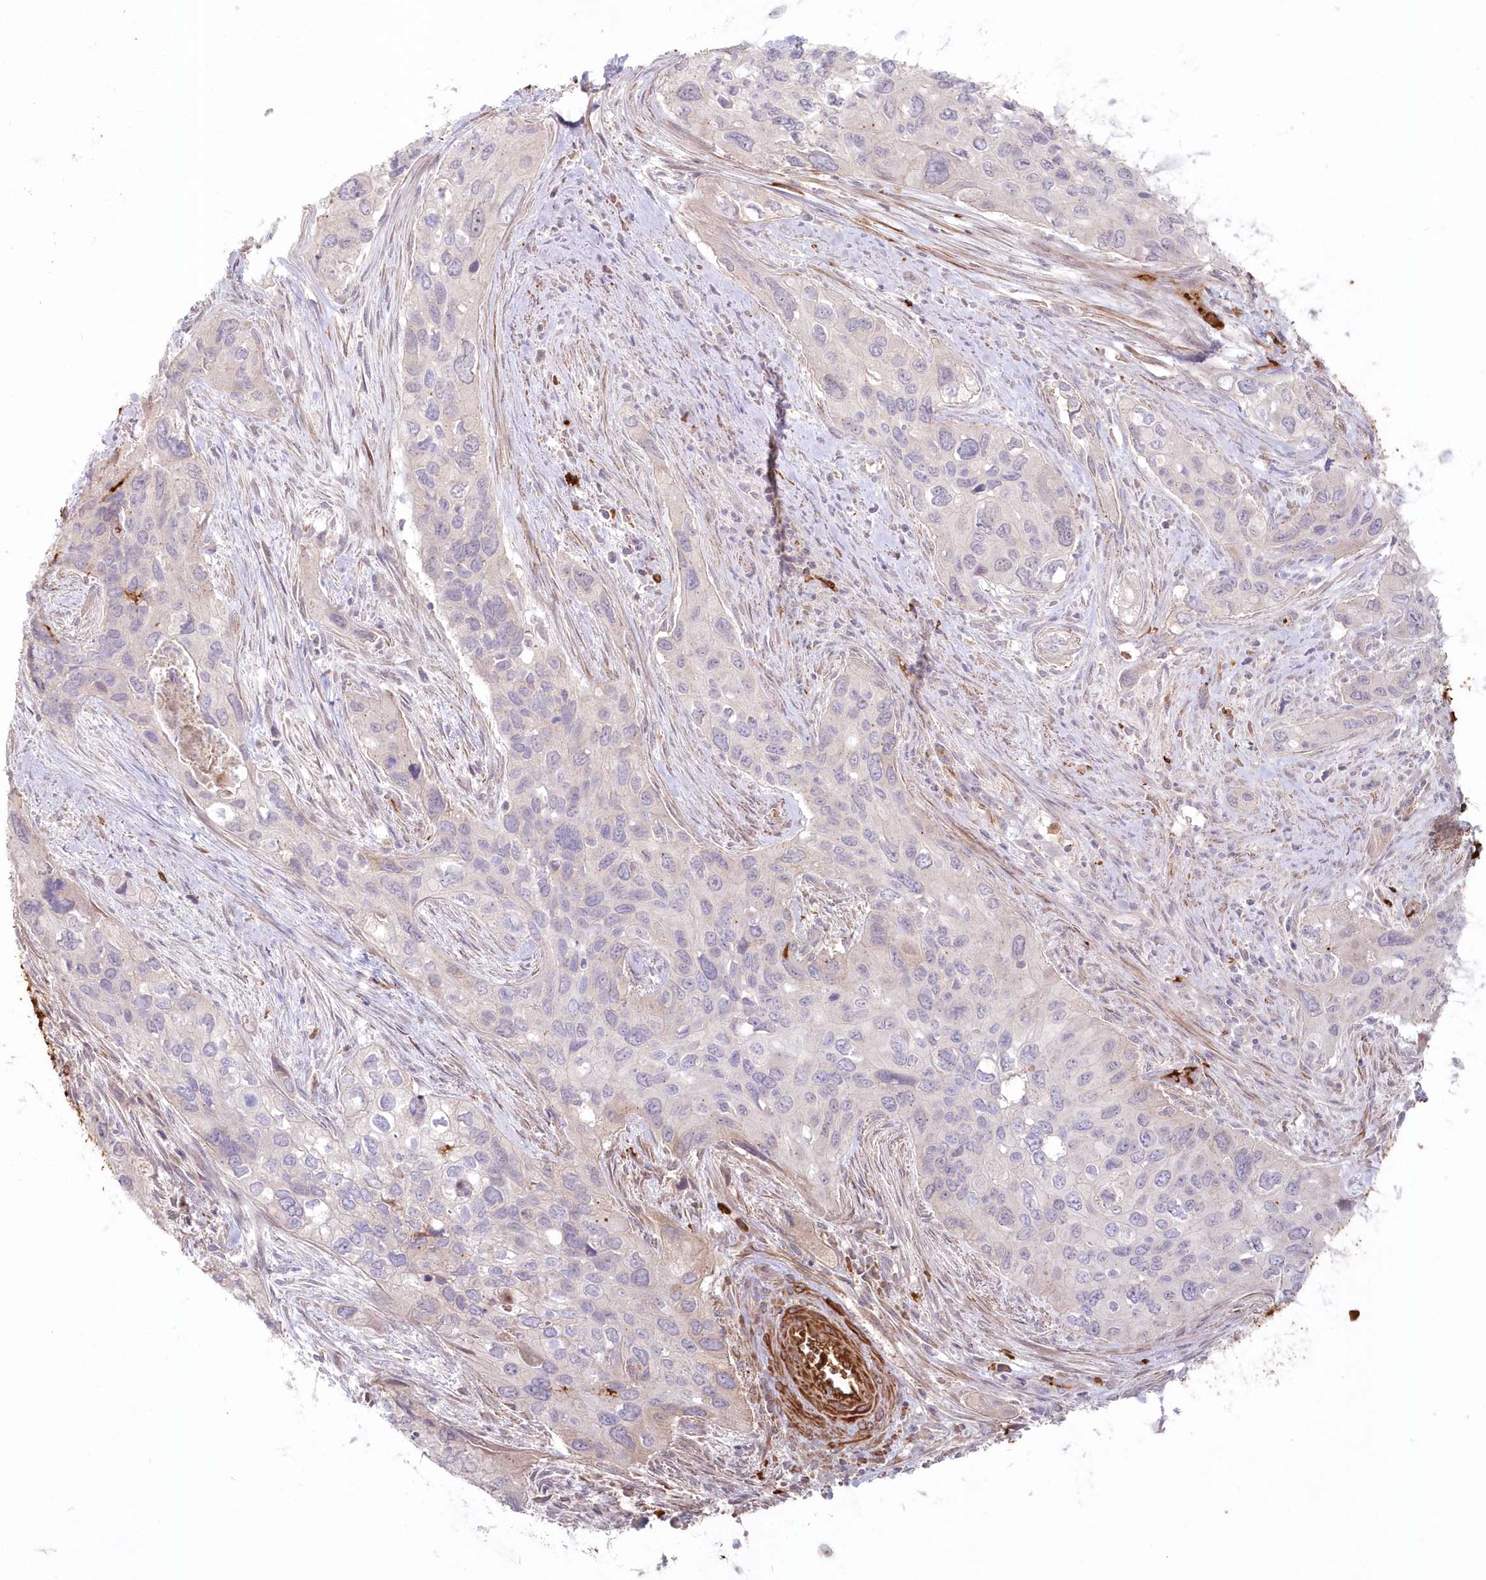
{"staining": {"intensity": "moderate", "quantity": "<25%", "location": "cytoplasmic/membranous,nuclear"}, "tissue": "cervical cancer", "cell_type": "Tumor cells", "image_type": "cancer", "snomed": [{"axis": "morphology", "description": "Squamous cell carcinoma, NOS"}, {"axis": "topography", "description": "Cervix"}], "caption": "The photomicrograph demonstrates a brown stain indicating the presence of a protein in the cytoplasmic/membranous and nuclear of tumor cells in squamous cell carcinoma (cervical). The protein is stained brown, and the nuclei are stained in blue (DAB IHC with brightfield microscopy, high magnification).", "gene": "SERINC1", "patient": {"sex": "female", "age": 55}}